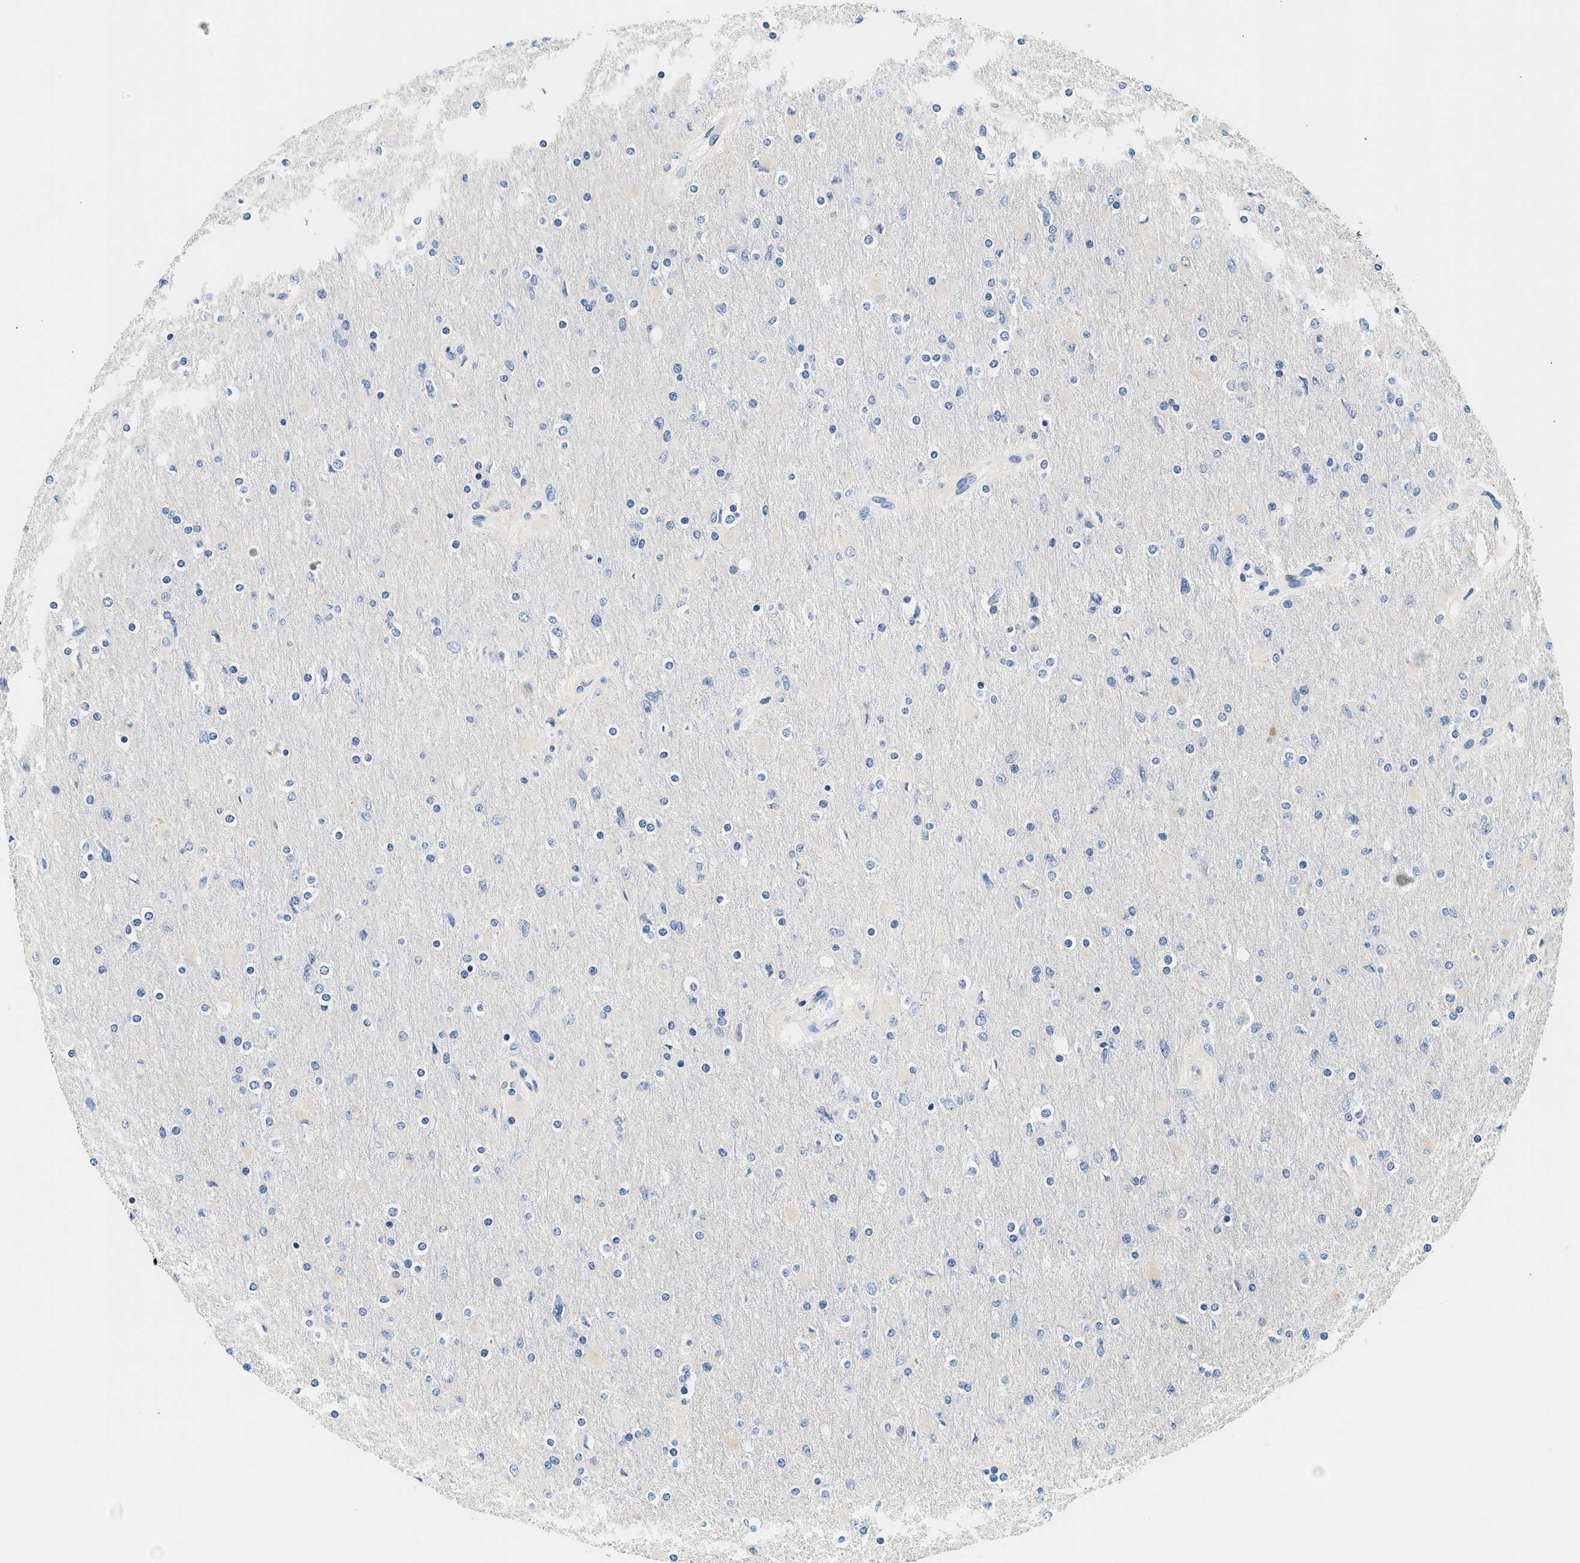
{"staining": {"intensity": "negative", "quantity": "none", "location": "none"}, "tissue": "glioma", "cell_type": "Tumor cells", "image_type": "cancer", "snomed": [{"axis": "morphology", "description": "Glioma, malignant, High grade"}, {"axis": "topography", "description": "Cerebral cortex"}], "caption": "High power microscopy image of an IHC histopathology image of malignant high-grade glioma, revealing no significant expression in tumor cells.", "gene": "SLC35E1", "patient": {"sex": "female", "age": 36}}